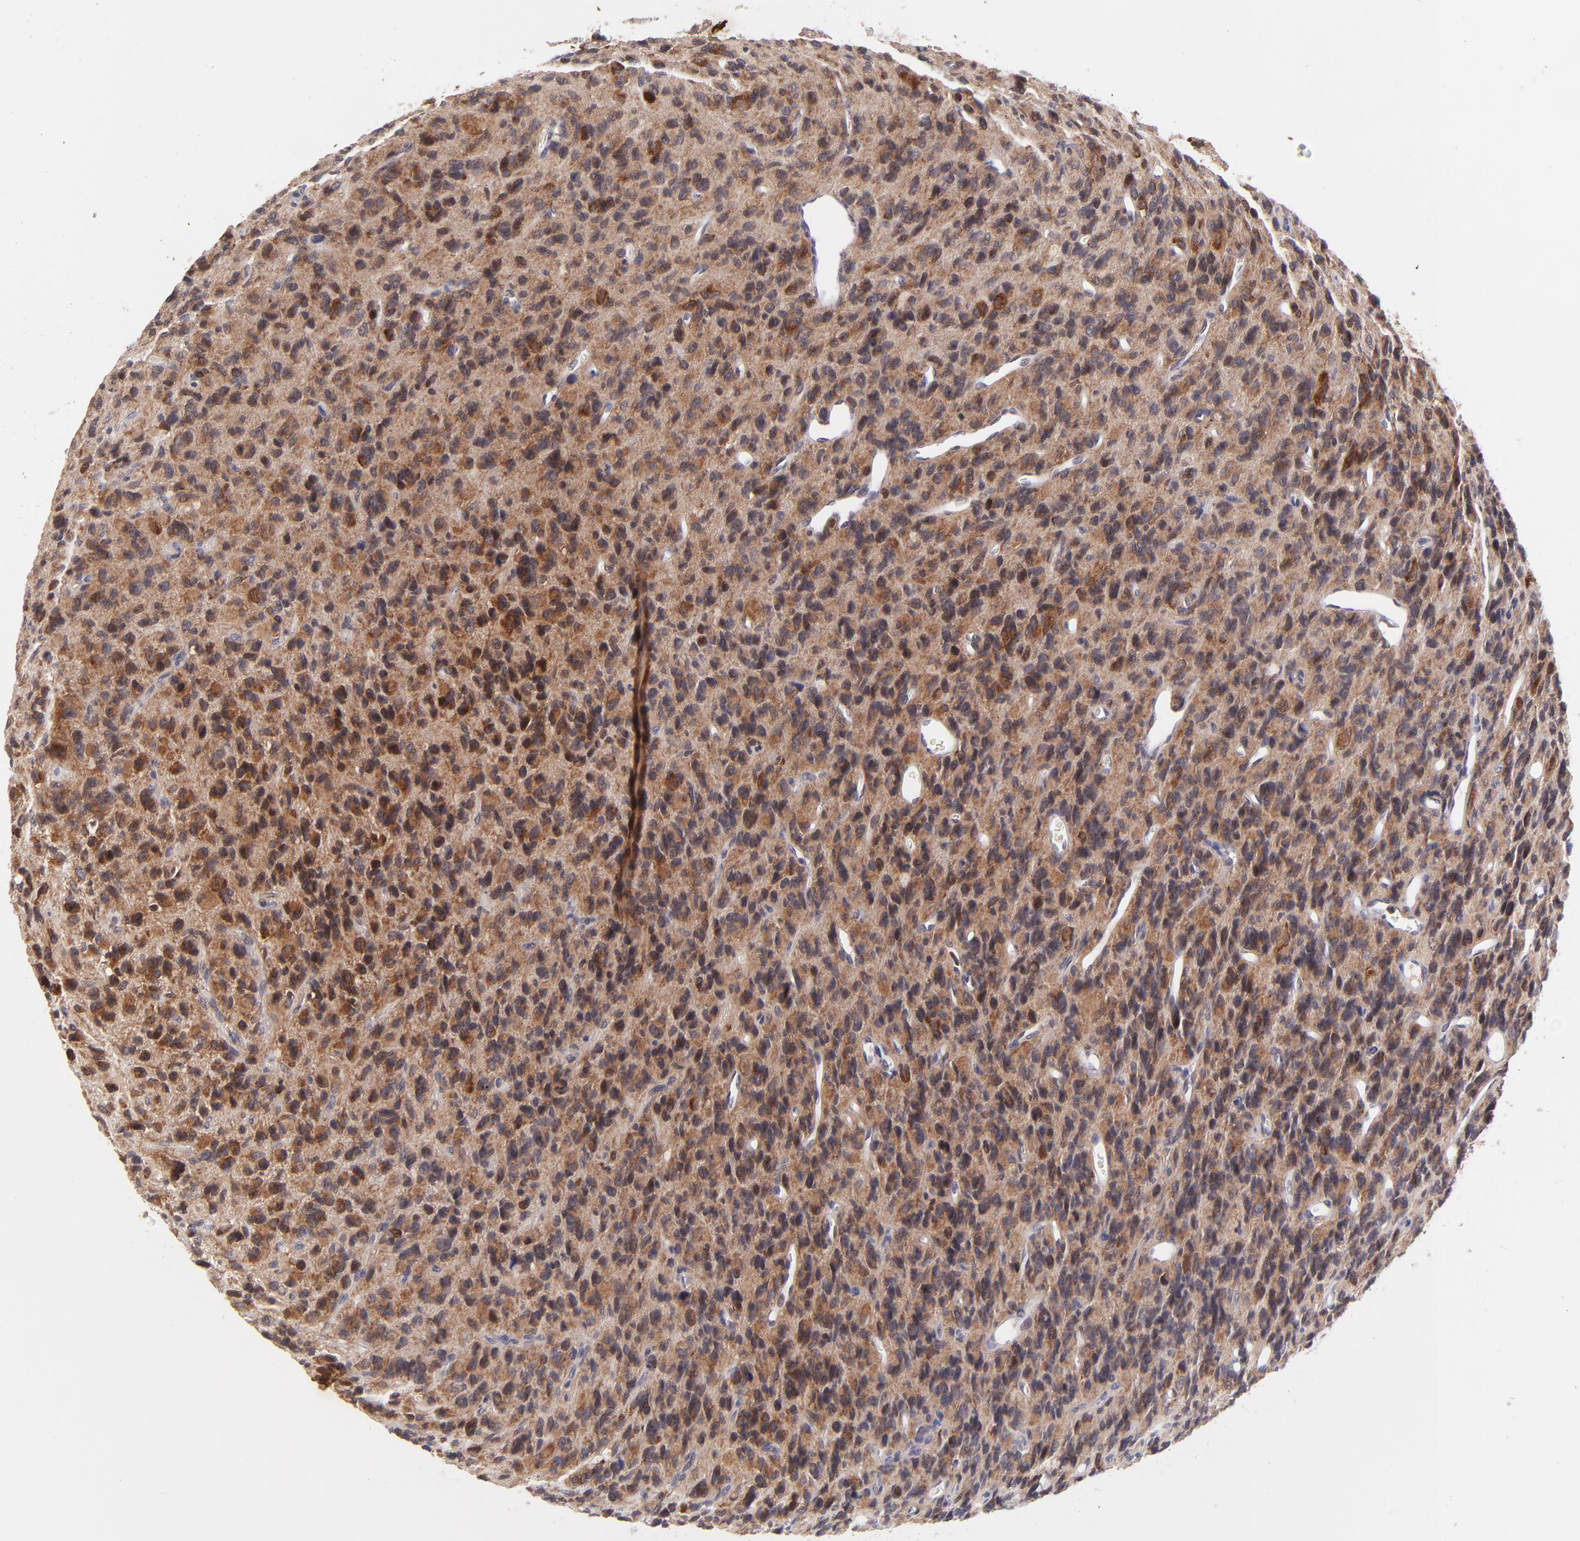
{"staining": {"intensity": "moderate", "quantity": ">75%", "location": "cytoplasmic/membranous"}, "tissue": "glioma", "cell_type": "Tumor cells", "image_type": "cancer", "snomed": [{"axis": "morphology", "description": "Glioma, malignant, High grade"}, {"axis": "topography", "description": "Brain"}], "caption": "Malignant glioma (high-grade) stained with a protein marker exhibits moderate staining in tumor cells.", "gene": "TNRC6B", "patient": {"sex": "male", "age": 77}}